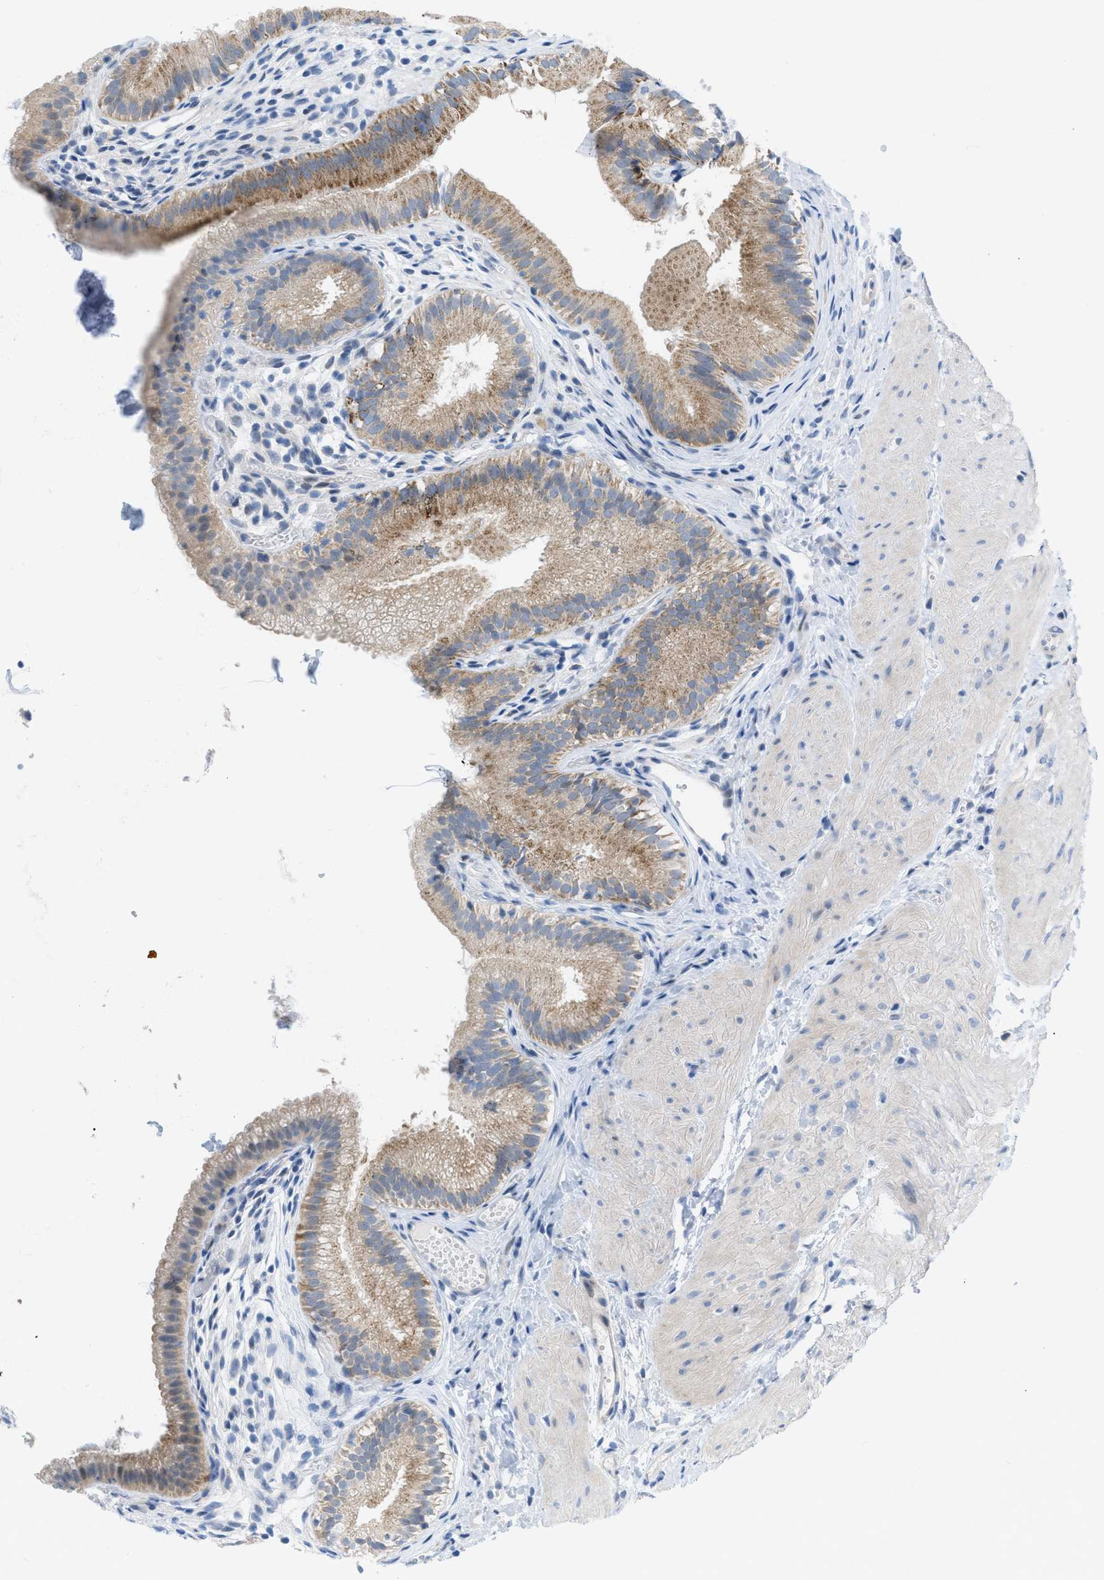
{"staining": {"intensity": "moderate", "quantity": ">75%", "location": "cytoplasmic/membranous"}, "tissue": "gallbladder", "cell_type": "Glandular cells", "image_type": "normal", "snomed": [{"axis": "morphology", "description": "Normal tissue, NOS"}, {"axis": "topography", "description": "Gallbladder"}], "caption": "The photomicrograph reveals a brown stain indicating the presence of a protein in the cytoplasmic/membranous of glandular cells in gallbladder. (DAB (3,3'-diaminobenzidine) IHC with brightfield microscopy, high magnification).", "gene": "RBBP9", "patient": {"sex": "female", "age": 26}}